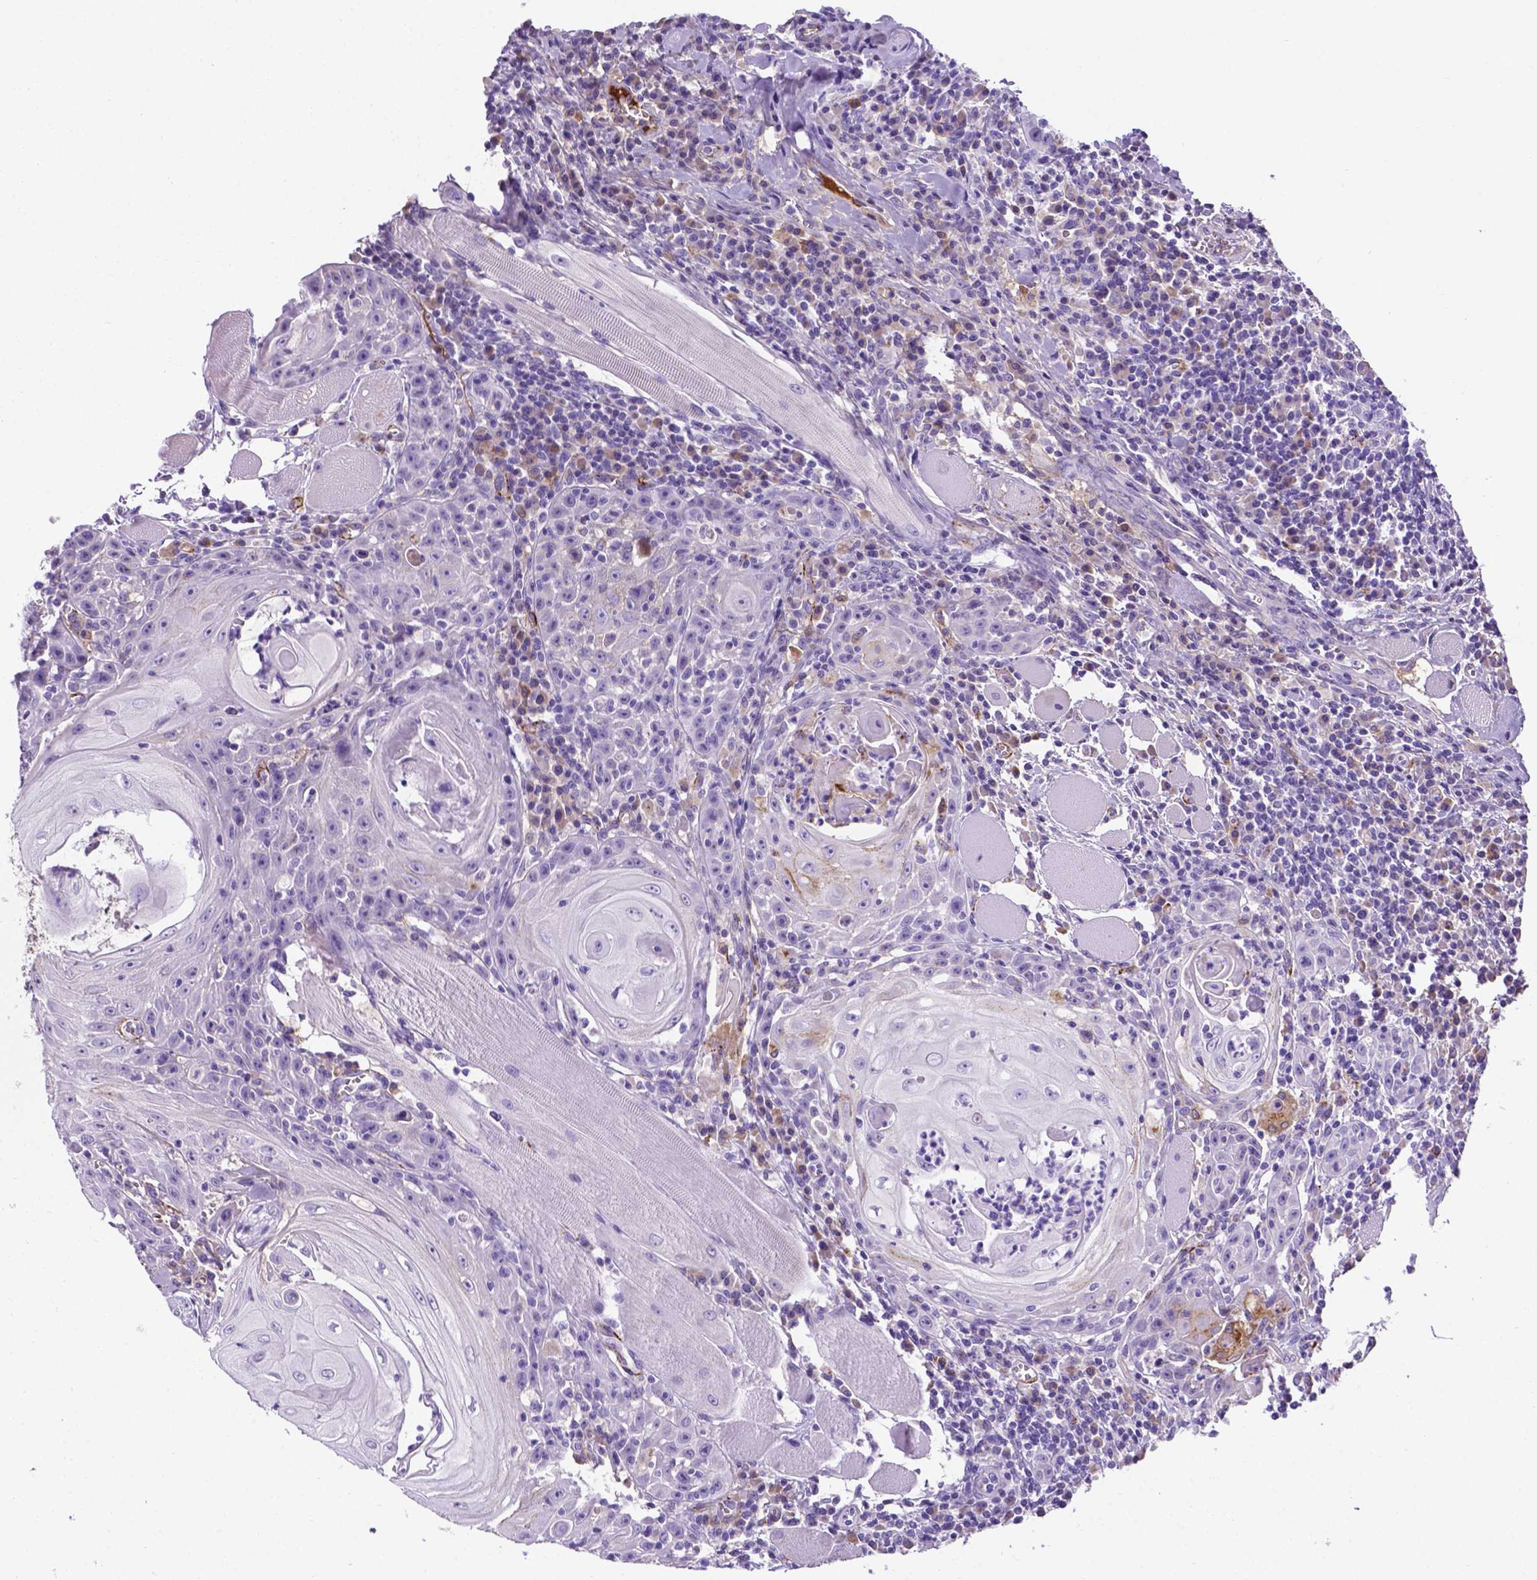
{"staining": {"intensity": "negative", "quantity": "none", "location": "none"}, "tissue": "head and neck cancer", "cell_type": "Tumor cells", "image_type": "cancer", "snomed": [{"axis": "morphology", "description": "Squamous cell carcinoma, NOS"}, {"axis": "topography", "description": "Head-Neck"}], "caption": "A histopathology image of head and neck cancer (squamous cell carcinoma) stained for a protein exhibits no brown staining in tumor cells.", "gene": "APOE", "patient": {"sex": "male", "age": 52}}